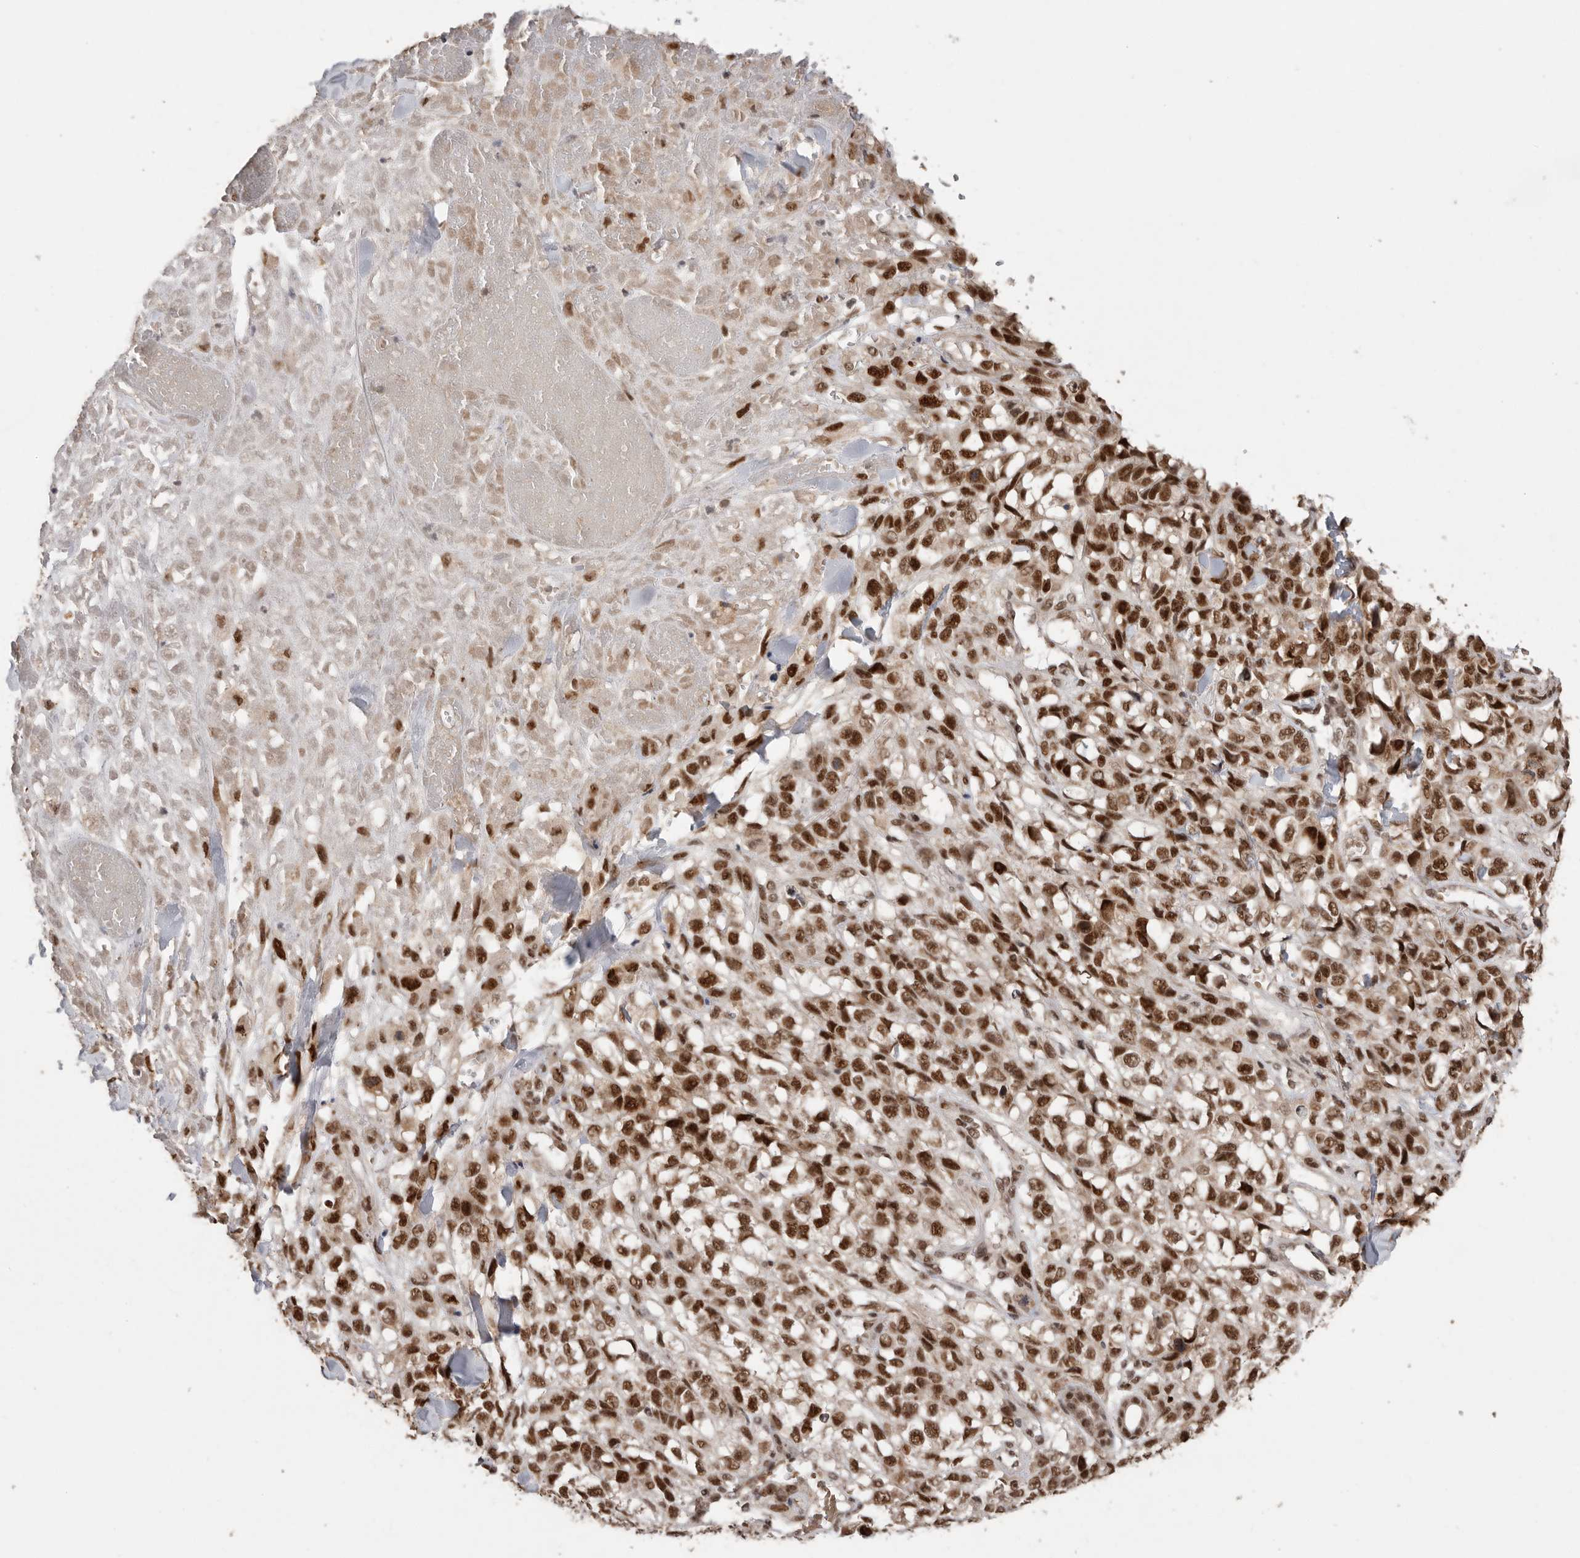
{"staining": {"intensity": "strong", "quantity": ">75%", "location": "nuclear"}, "tissue": "melanoma", "cell_type": "Tumor cells", "image_type": "cancer", "snomed": [{"axis": "morphology", "description": "Malignant melanoma, Metastatic site"}, {"axis": "topography", "description": "Skin"}], "caption": "Protein expression by IHC shows strong nuclear staining in approximately >75% of tumor cells in melanoma.", "gene": "PPP1R10", "patient": {"sex": "female", "age": 72}}